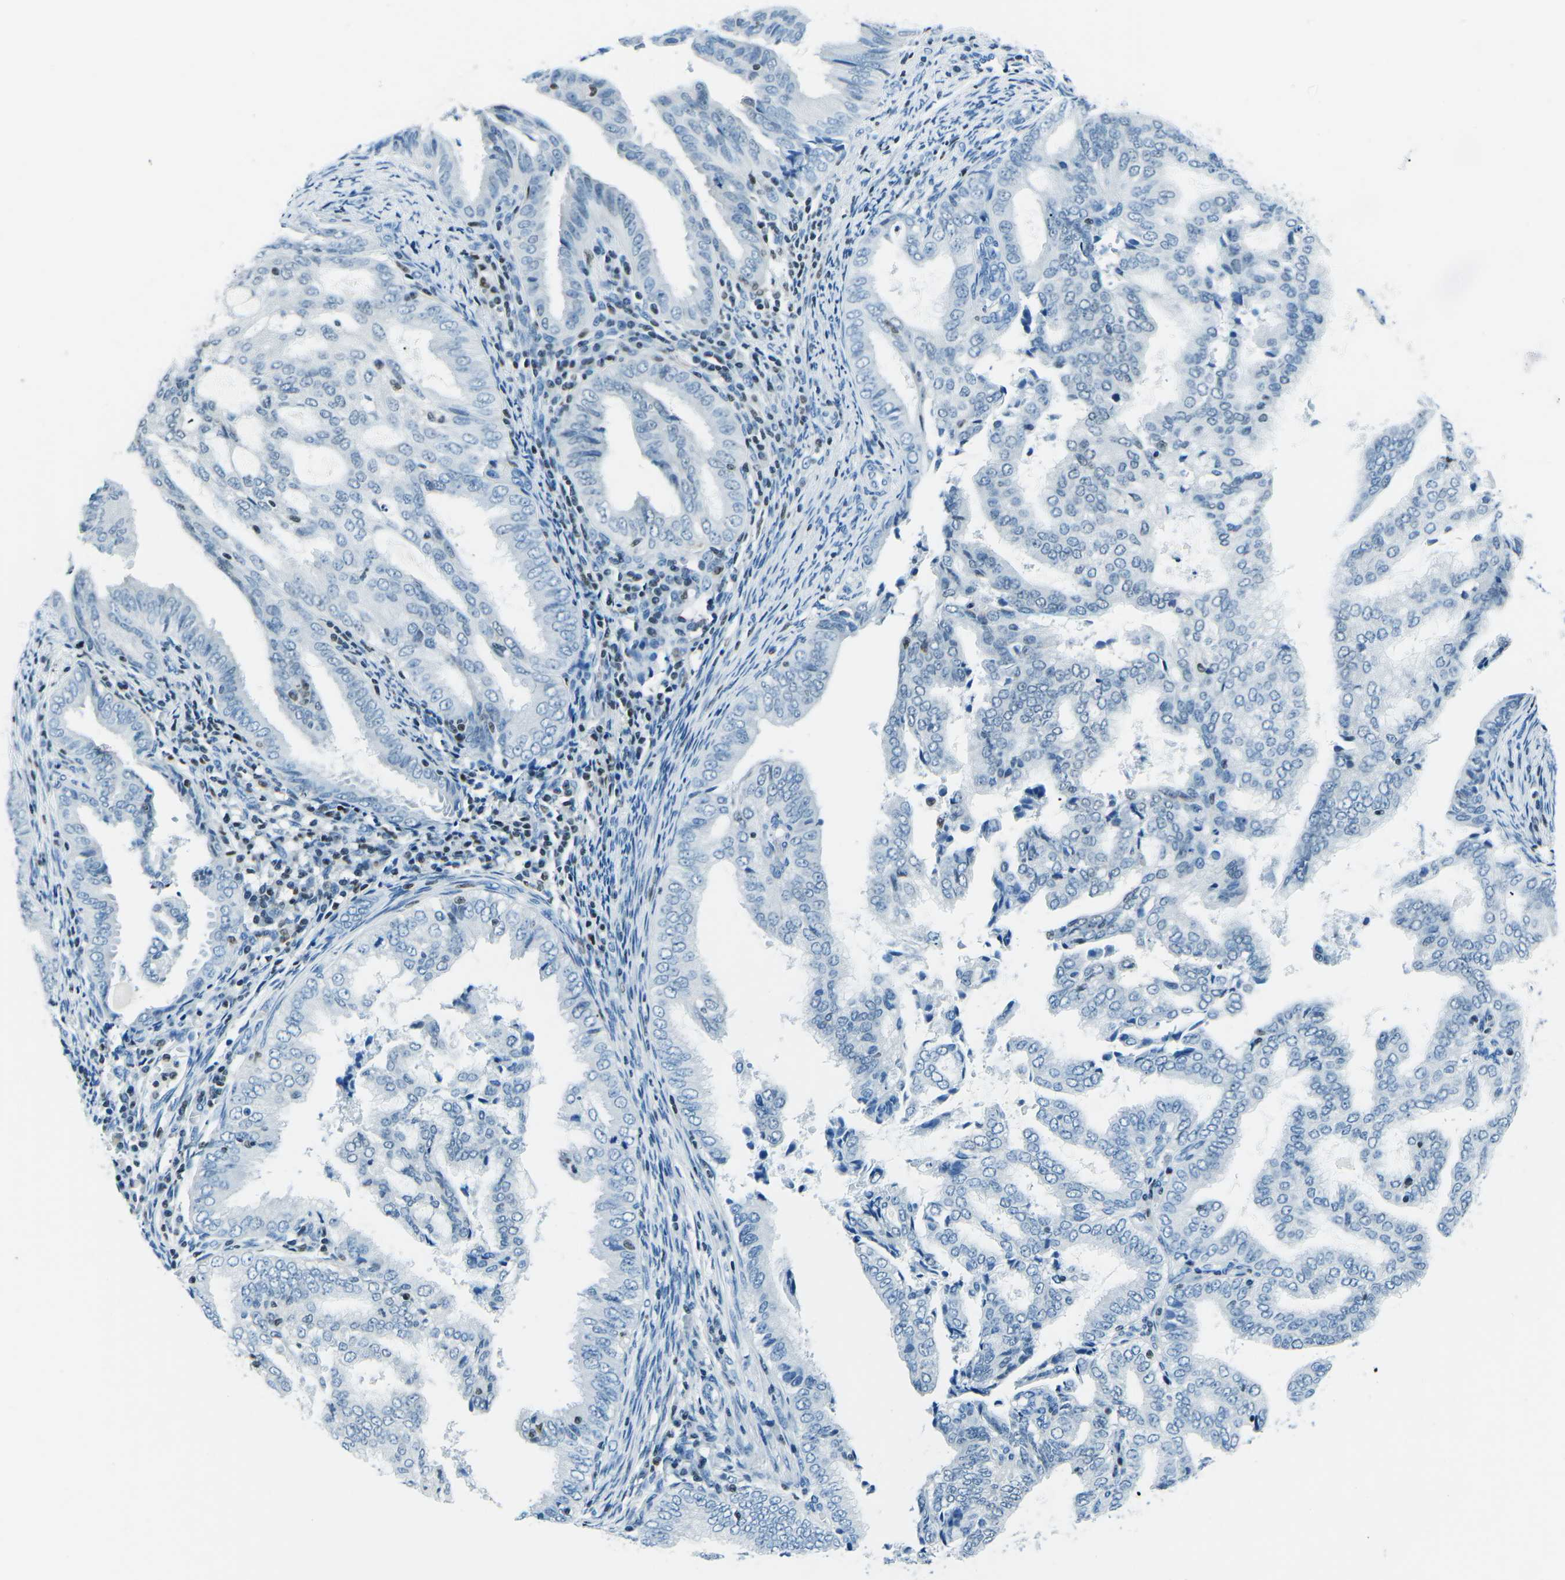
{"staining": {"intensity": "negative", "quantity": "none", "location": "none"}, "tissue": "endometrial cancer", "cell_type": "Tumor cells", "image_type": "cancer", "snomed": [{"axis": "morphology", "description": "Adenocarcinoma, NOS"}, {"axis": "topography", "description": "Endometrium"}], "caption": "This is a photomicrograph of immunohistochemistry (IHC) staining of endometrial cancer, which shows no staining in tumor cells.", "gene": "CELF2", "patient": {"sex": "female", "age": 58}}